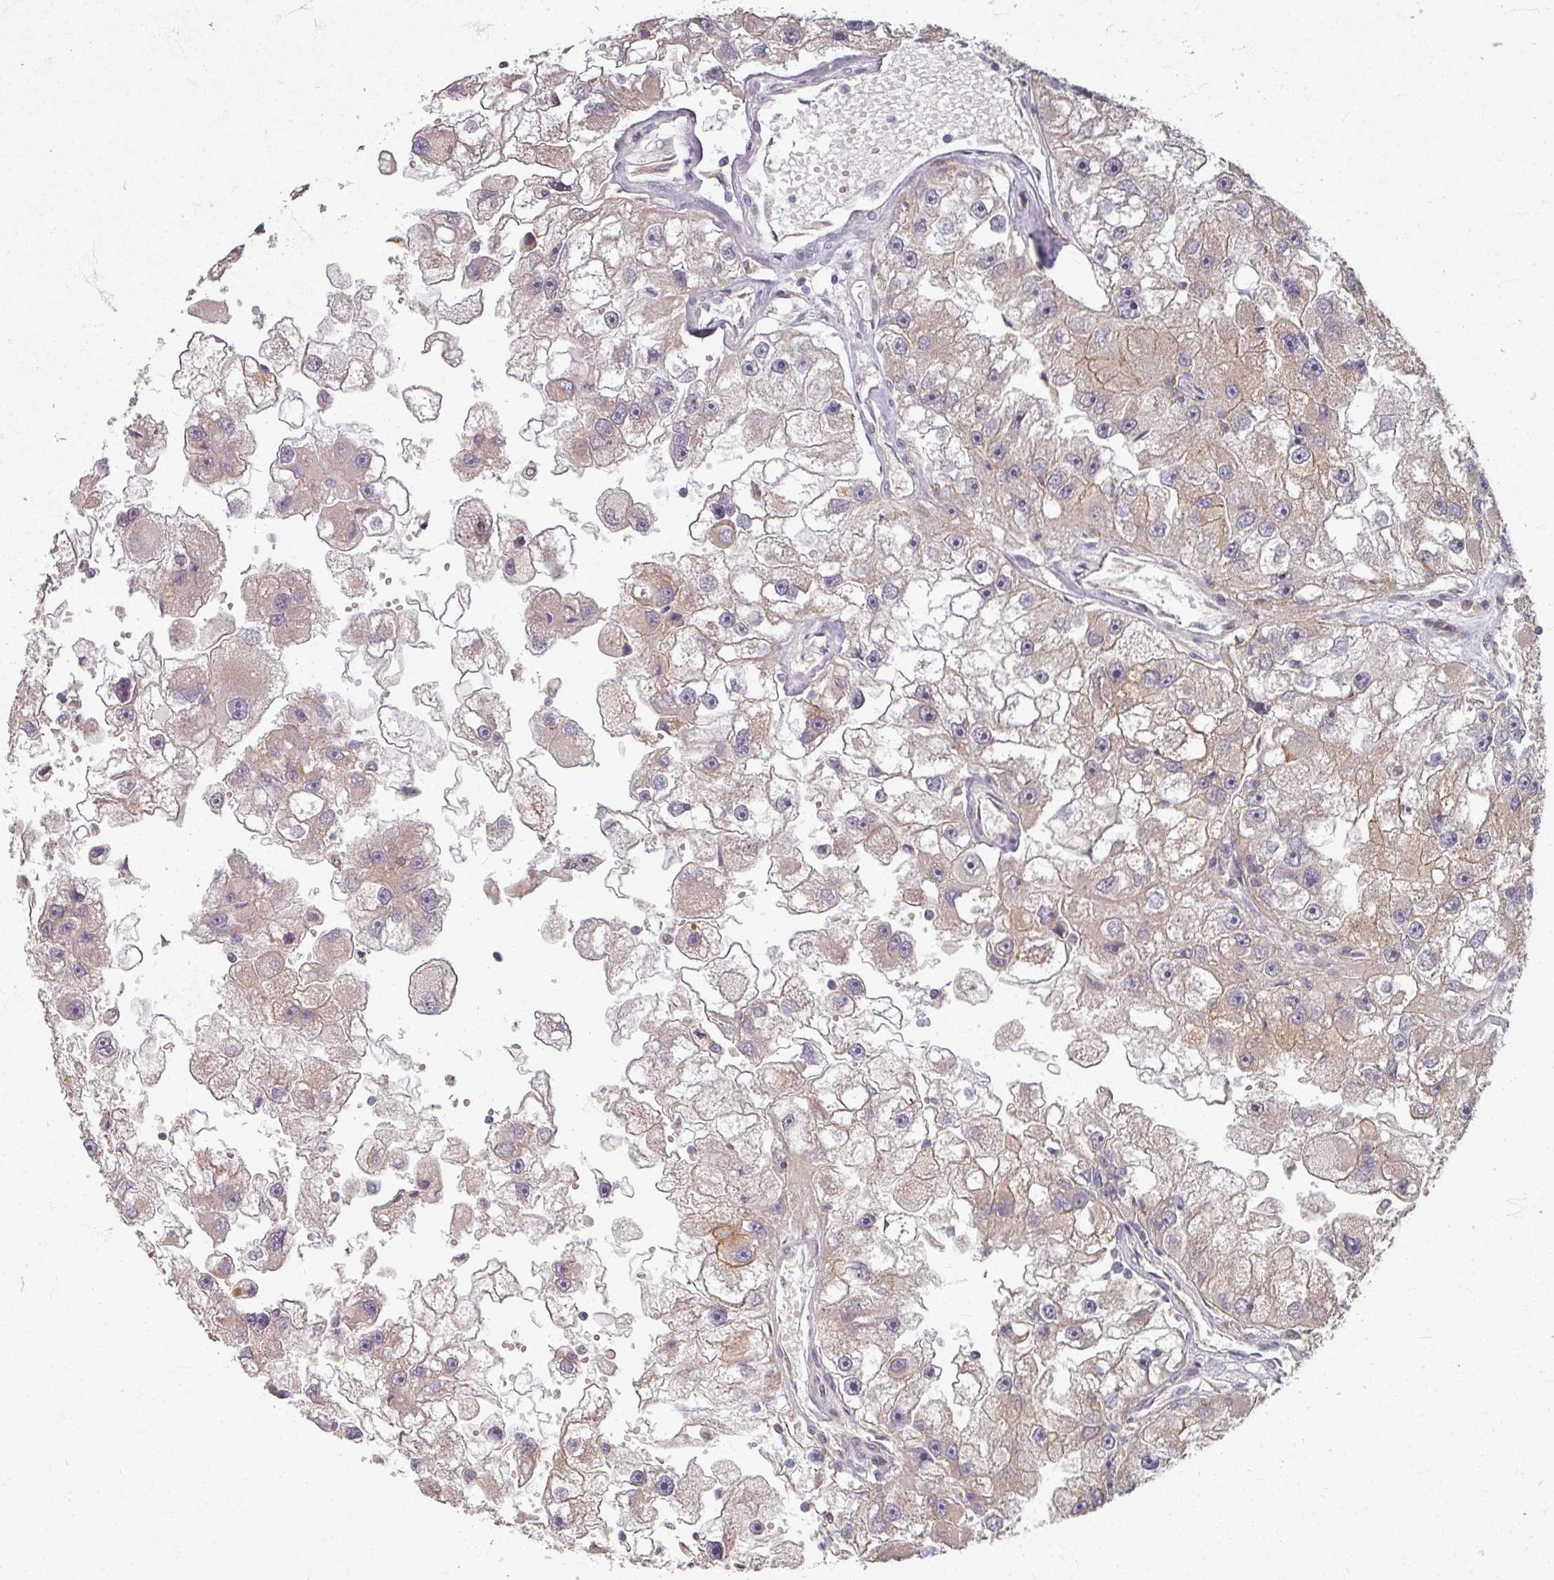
{"staining": {"intensity": "weak", "quantity": "25%-75%", "location": "cytoplasmic/membranous"}, "tissue": "renal cancer", "cell_type": "Tumor cells", "image_type": "cancer", "snomed": [{"axis": "morphology", "description": "Adenocarcinoma, NOS"}, {"axis": "topography", "description": "Kidney"}], "caption": "Protein staining by immunohistochemistry reveals weak cytoplasmic/membranous positivity in approximately 25%-75% of tumor cells in renal cancer.", "gene": "STAM", "patient": {"sex": "male", "age": 63}}